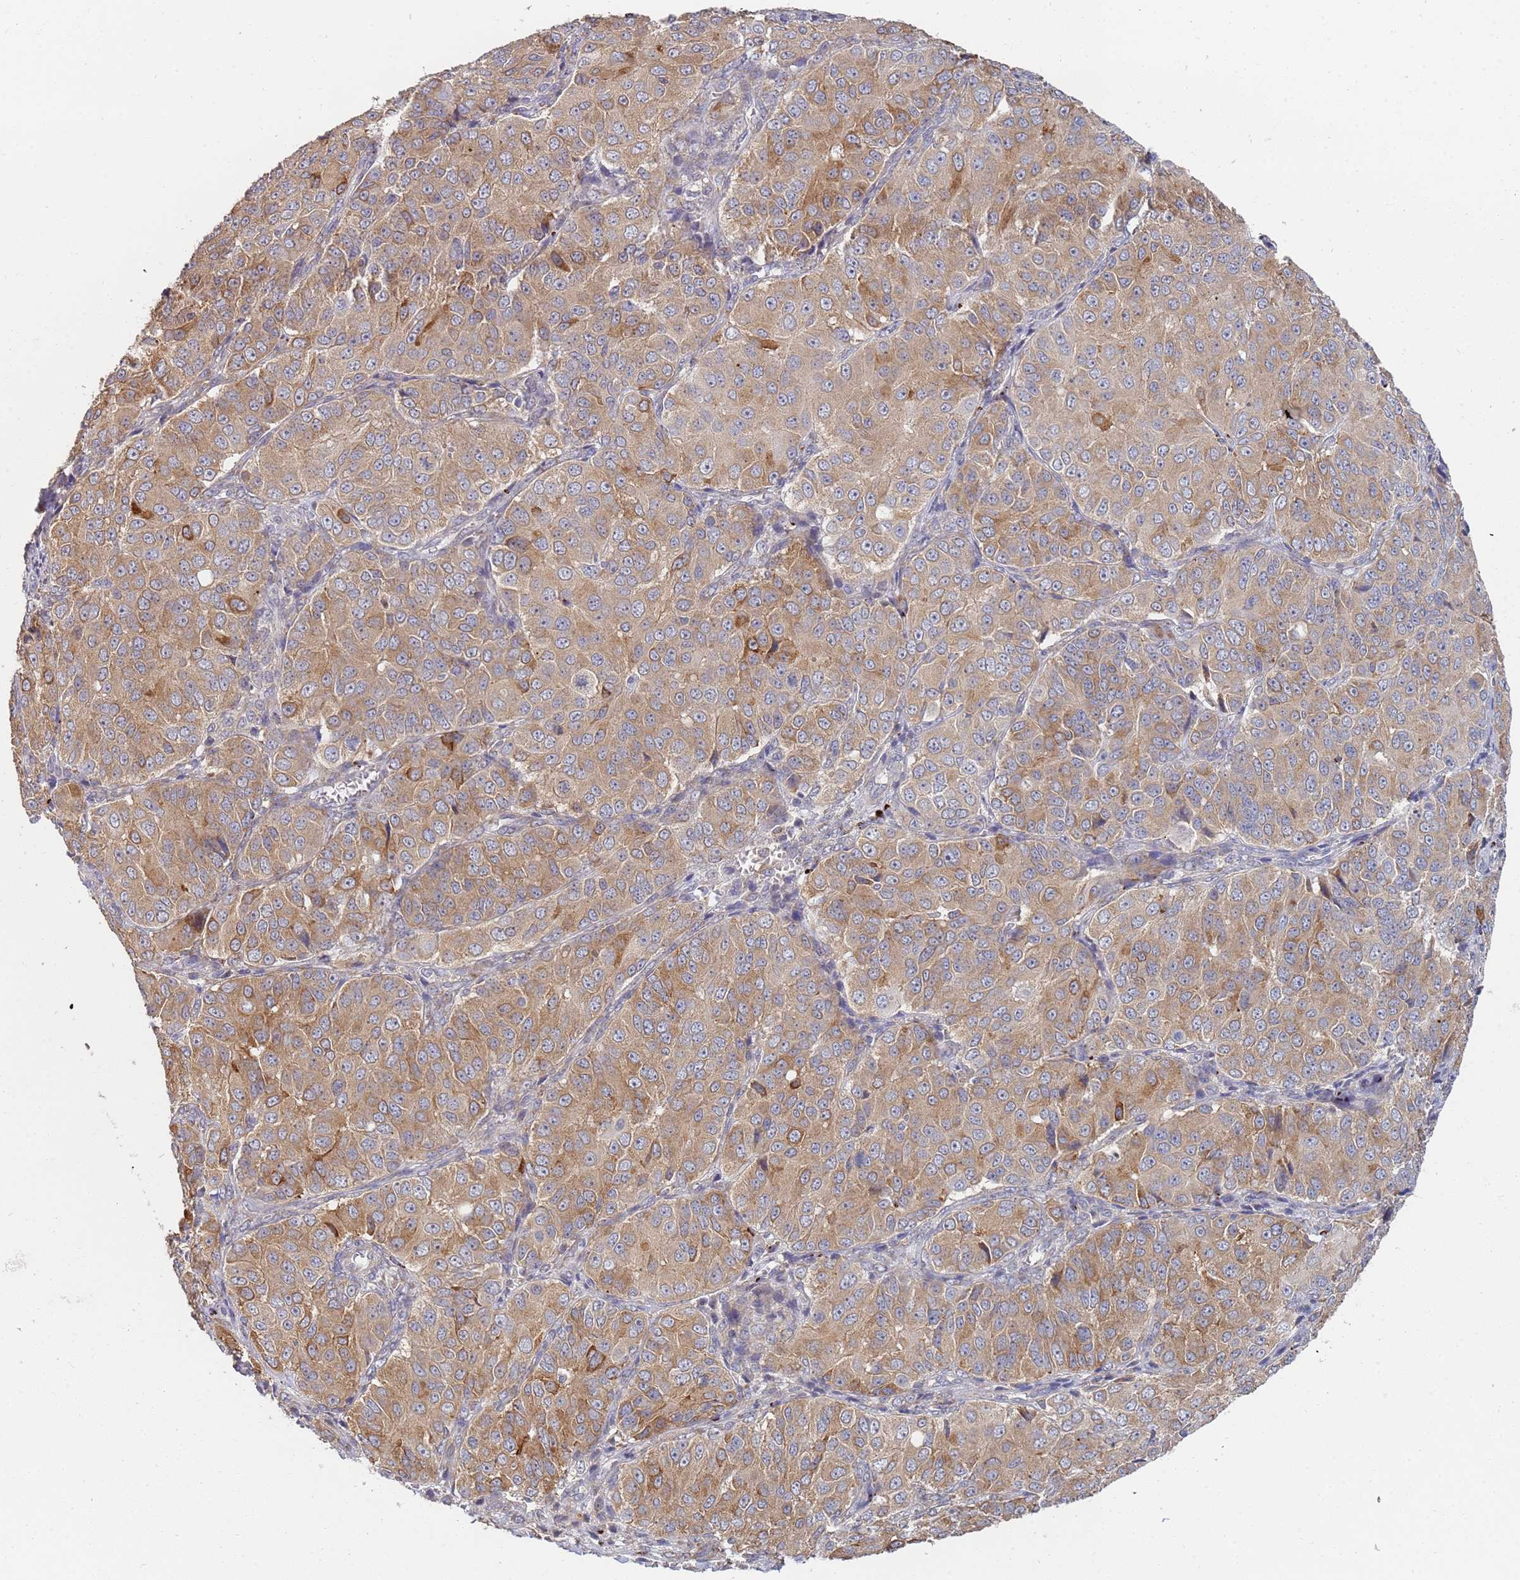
{"staining": {"intensity": "moderate", "quantity": ">75%", "location": "cytoplasmic/membranous"}, "tissue": "ovarian cancer", "cell_type": "Tumor cells", "image_type": "cancer", "snomed": [{"axis": "morphology", "description": "Carcinoma, endometroid"}, {"axis": "topography", "description": "Ovary"}], "caption": "Immunohistochemistry (IHC) image of neoplastic tissue: human endometroid carcinoma (ovarian) stained using immunohistochemistry (IHC) exhibits medium levels of moderate protein expression localized specifically in the cytoplasmic/membranous of tumor cells, appearing as a cytoplasmic/membranous brown color.", "gene": "VRK2", "patient": {"sex": "female", "age": 51}}